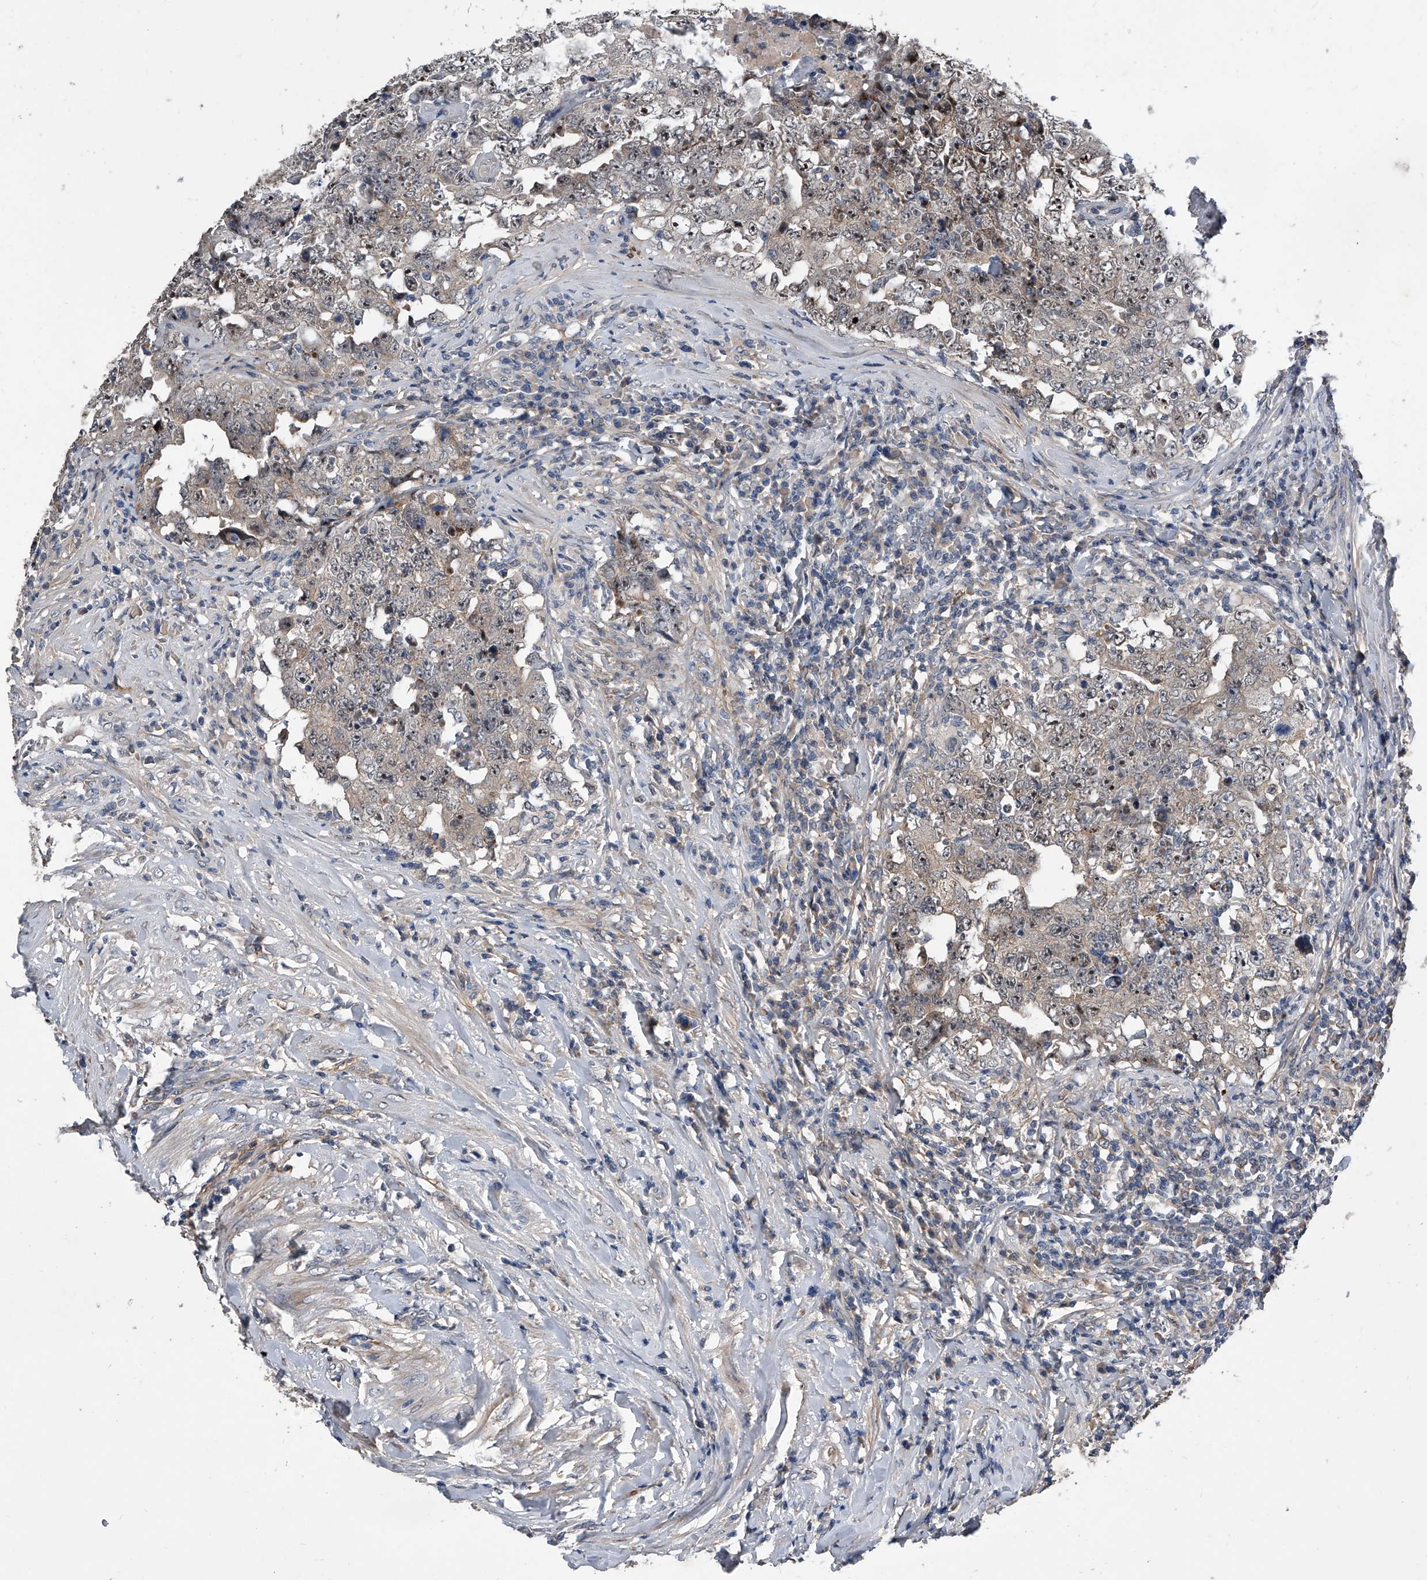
{"staining": {"intensity": "strong", "quantity": ">75%", "location": "nuclear"}, "tissue": "testis cancer", "cell_type": "Tumor cells", "image_type": "cancer", "snomed": [{"axis": "morphology", "description": "Carcinoma, Embryonal, NOS"}, {"axis": "topography", "description": "Testis"}], "caption": "There is high levels of strong nuclear positivity in tumor cells of embryonal carcinoma (testis), as demonstrated by immunohistochemical staining (brown color).", "gene": "PHACTR1", "patient": {"sex": "male", "age": 26}}